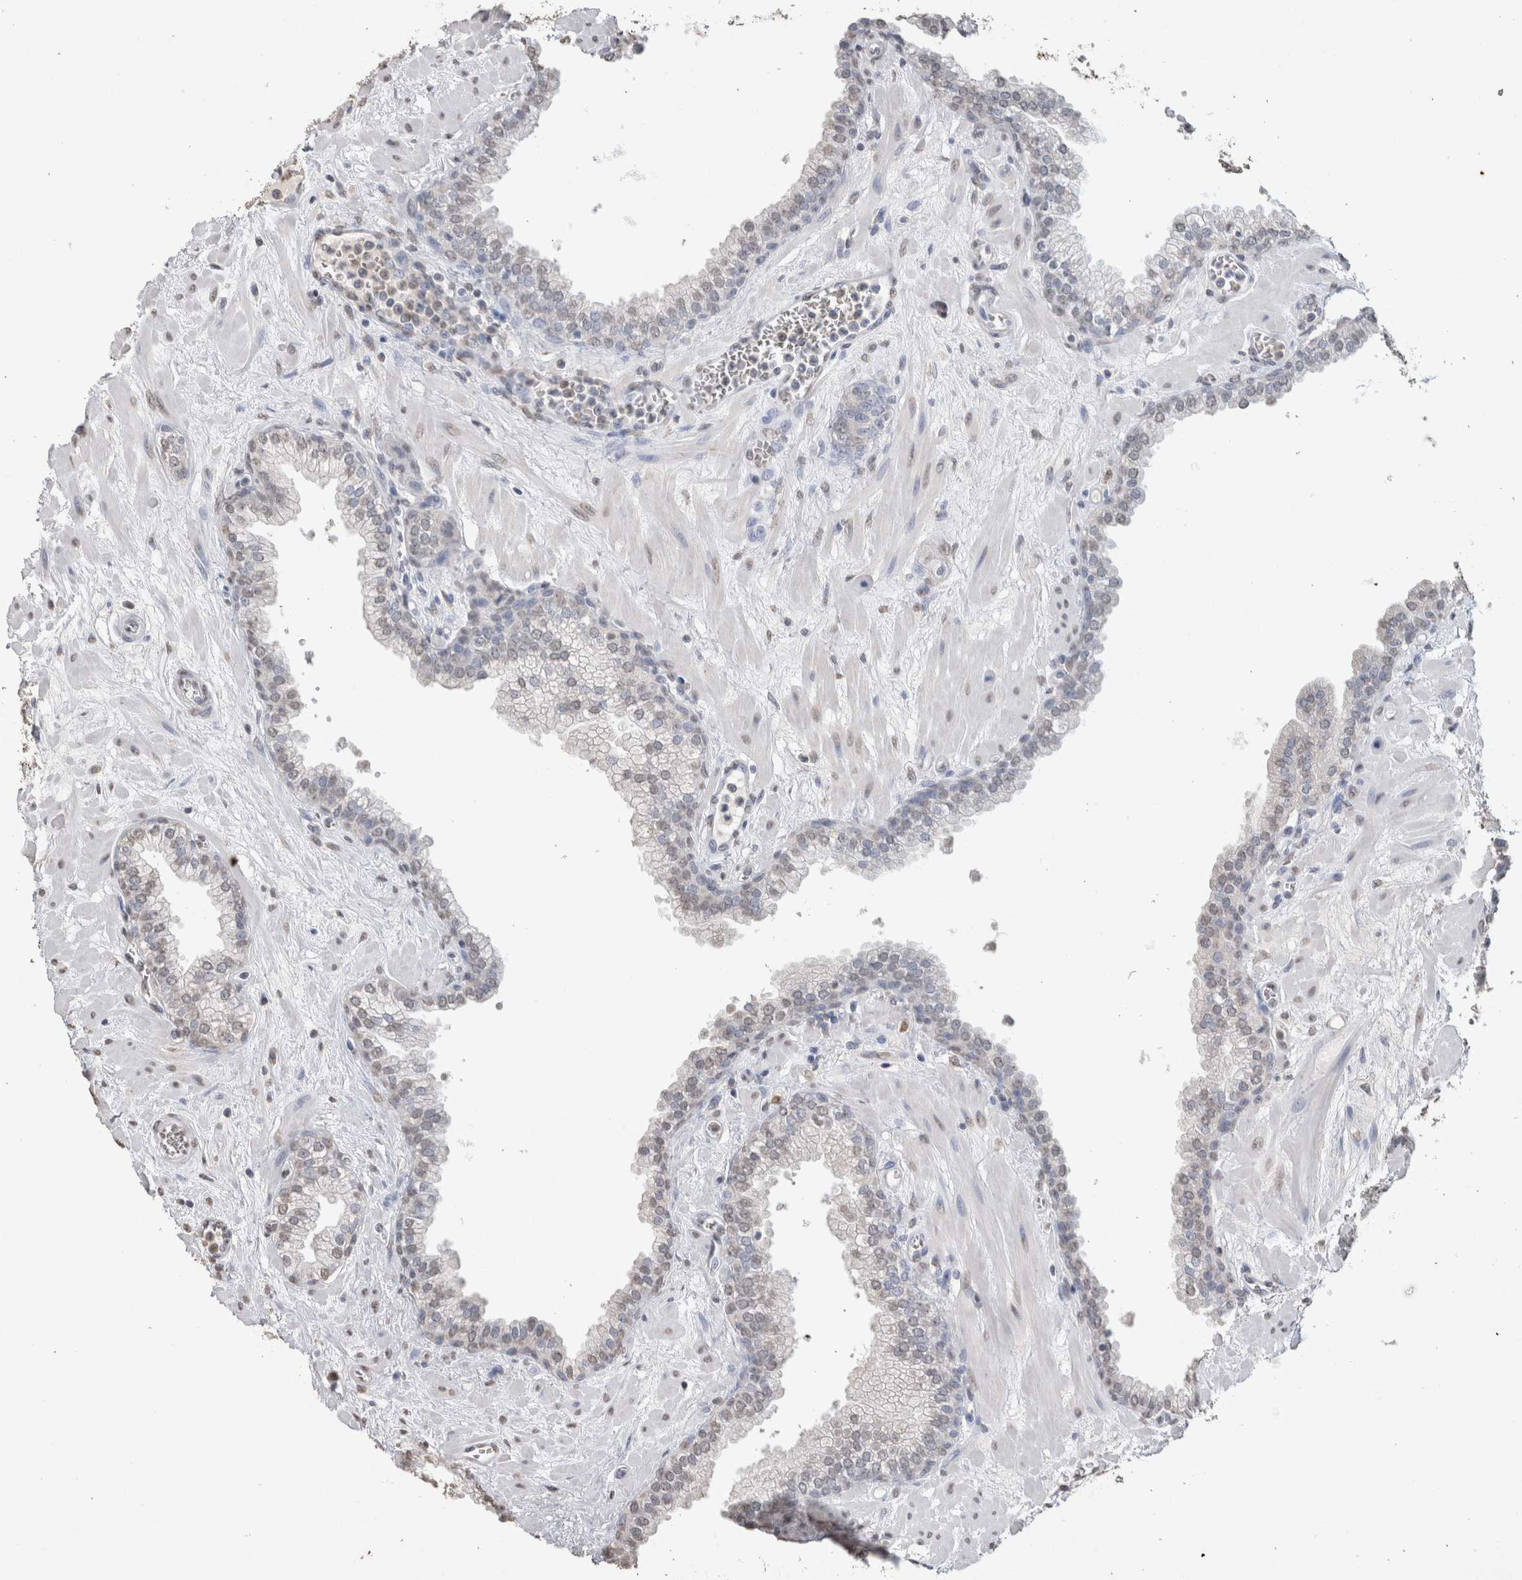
{"staining": {"intensity": "weak", "quantity": "<25%", "location": "nuclear"}, "tissue": "prostate", "cell_type": "Glandular cells", "image_type": "normal", "snomed": [{"axis": "morphology", "description": "Normal tissue, NOS"}, {"axis": "morphology", "description": "Urothelial carcinoma, Low grade"}, {"axis": "topography", "description": "Urinary bladder"}, {"axis": "topography", "description": "Prostate"}], "caption": "This is an IHC image of unremarkable human prostate. There is no positivity in glandular cells.", "gene": "LGALS2", "patient": {"sex": "male", "age": 60}}